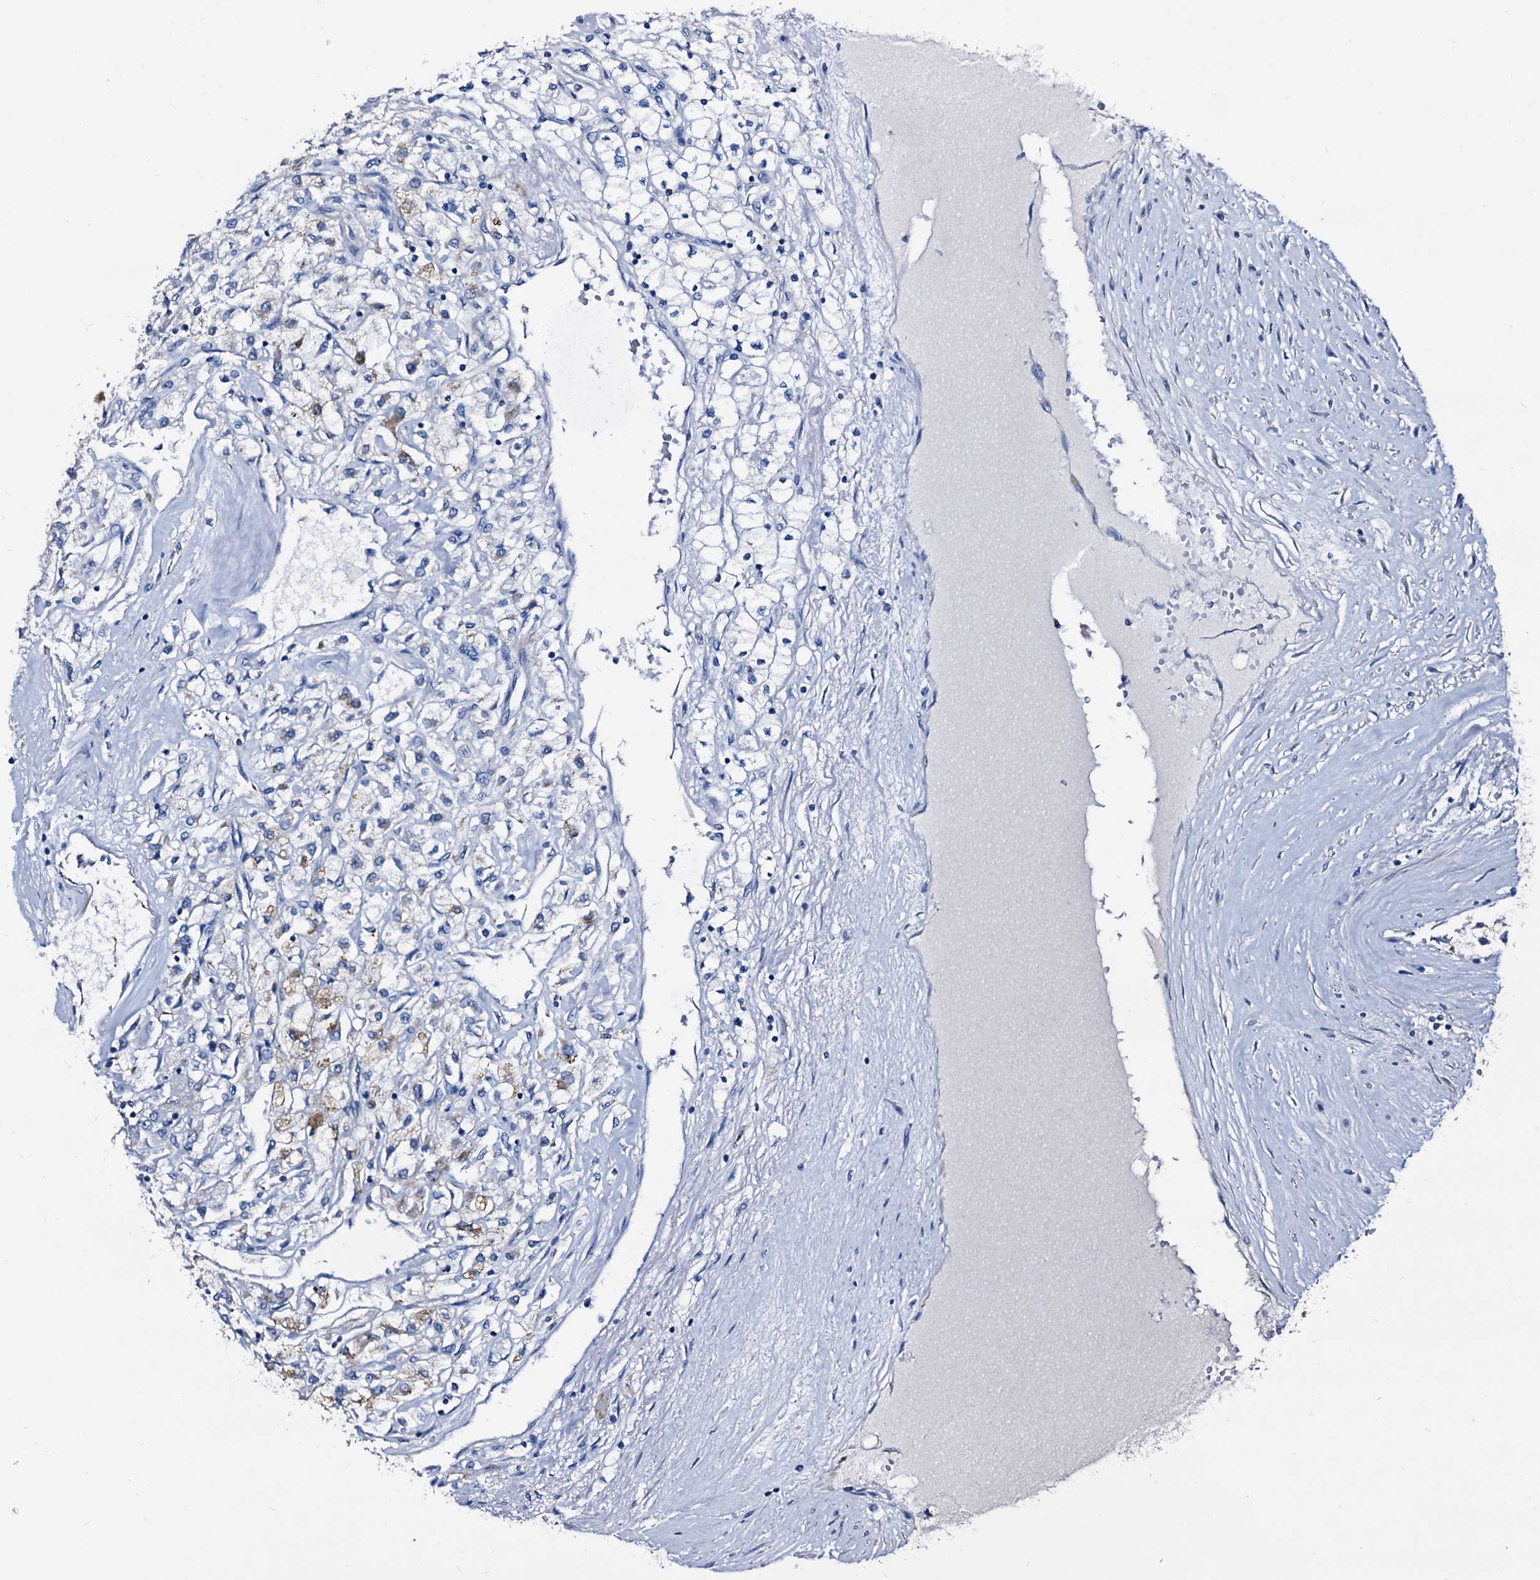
{"staining": {"intensity": "weak", "quantity": "<25%", "location": "cytoplasmic/membranous"}, "tissue": "renal cancer", "cell_type": "Tumor cells", "image_type": "cancer", "snomed": [{"axis": "morphology", "description": "Adenocarcinoma, NOS"}, {"axis": "topography", "description": "Kidney"}], "caption": "Renal cancer stained for a protein using IHC shows no expression tumor cells.", "gene": "EMG1", "patient": {"sex": "male", "age": 80}}